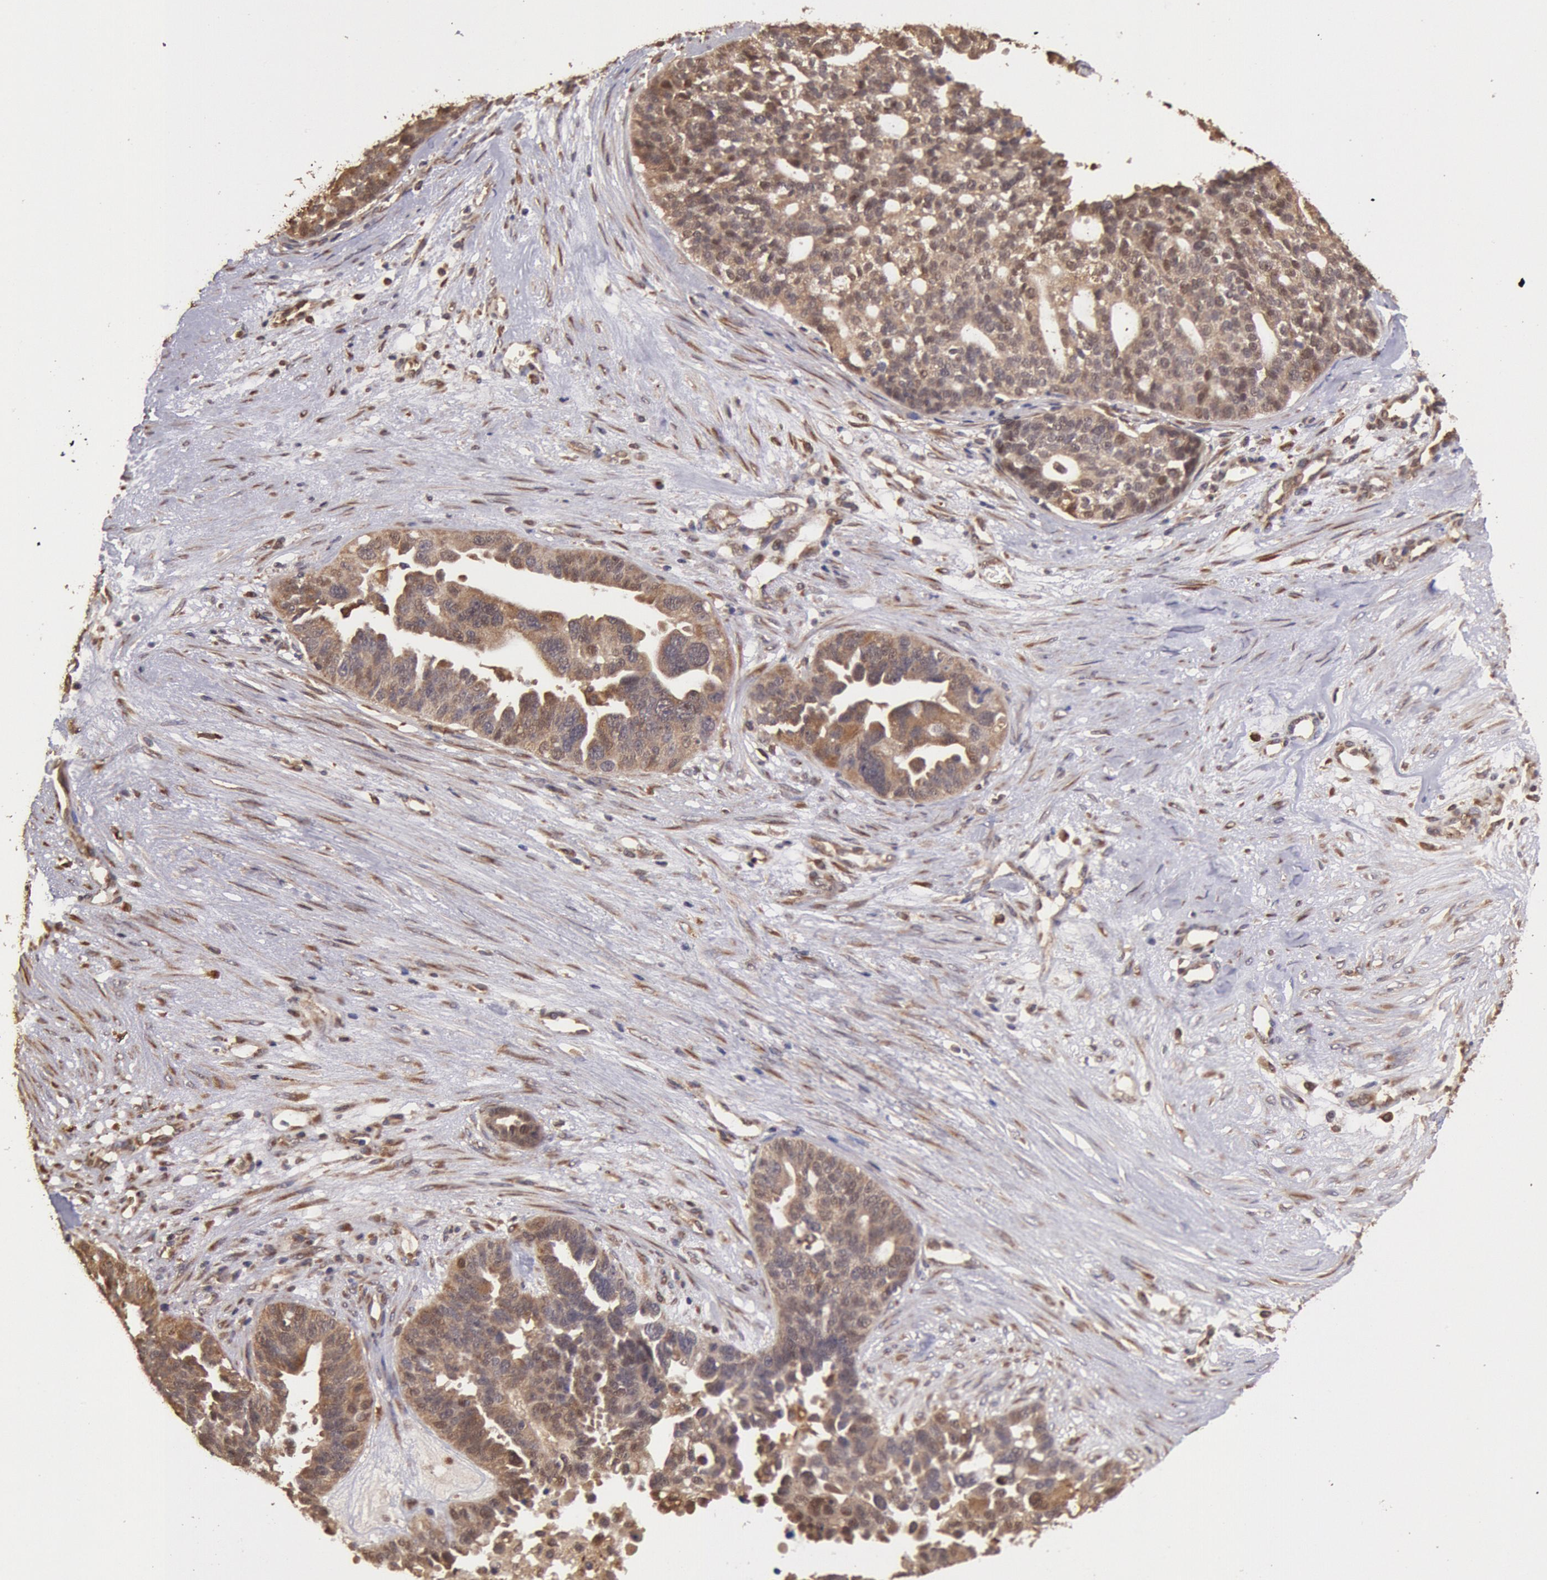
{"staining": {"intensity": "moderate", "quantity": ">75%", "location": "cytoplasmic/membranous"}, "tissue": "ovarian cancer", "cell_type": "Tumor cells", "image_type": "cancer", "snomed": [{"axis": "morphology", "description": "Cystadenocarcinoma, serous, NOS"}, {"axis": "topography", "description": "Ovary"}], "caption": "Tumor cells reveal medium levels of moderate cytoplasmic/membranous expression in approximately >75% of cells in human ovarian cancer (serous cystadenocarcinoma).", "gene": "COMT", "patient": {"sex": "female", "age": 59}}